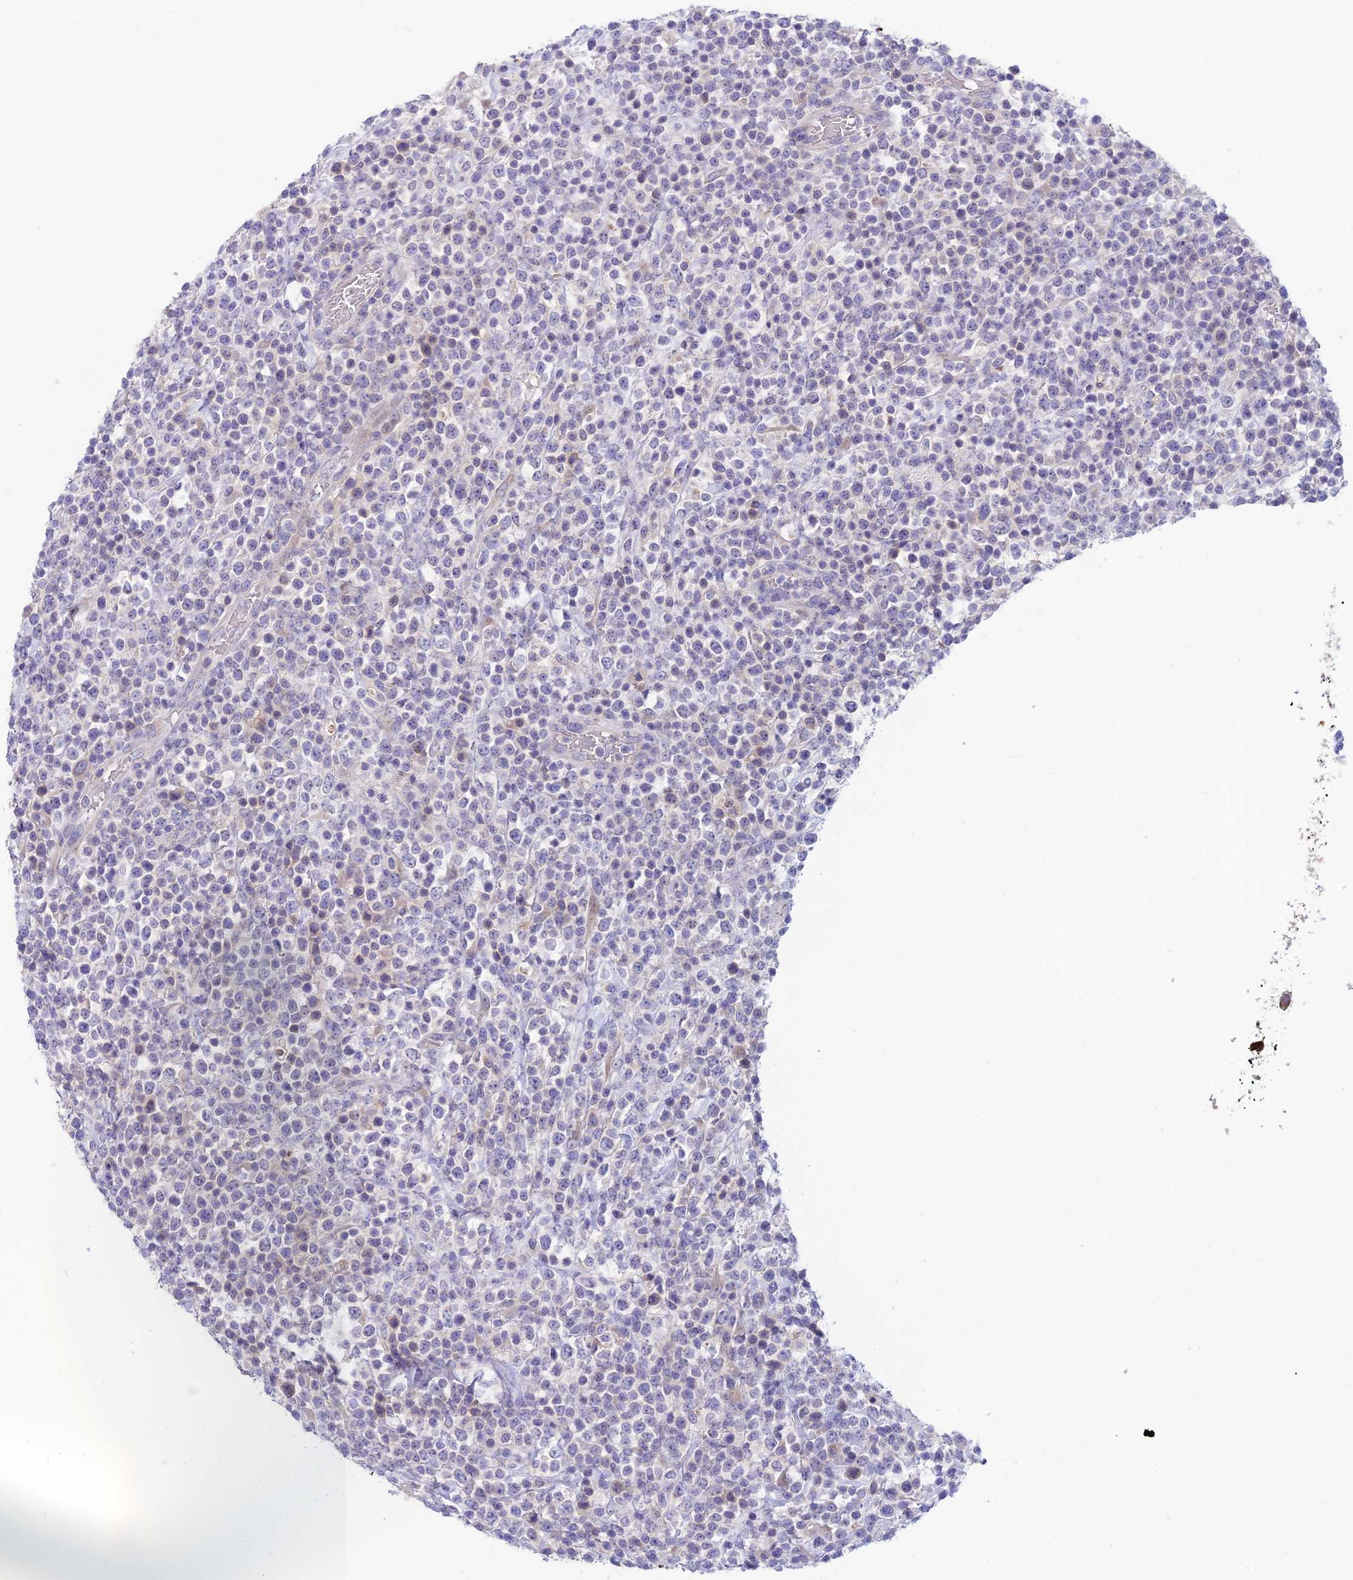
{"staining": {"intensity": "negative", "quantity": "none", "location": "none"}, "tissue": "lymphoma", "cell_type": "Tumor cells", "image_type": "cancer", "snomed": [{"axis": "morphology", "description": "Malignant lymphoma, non-Hodgkin's type, High grade"}, {"axis": "topography", "description": "Colon"}], "caption": "This is an immunohistochemistry (IHC) photomicrograph of human high-grade malignant lymphoma, non-Hodgkin's type. There is no expression in tumor cells.", "gene": "XPO7", "patient": {"sex": "female", "age": 53}}